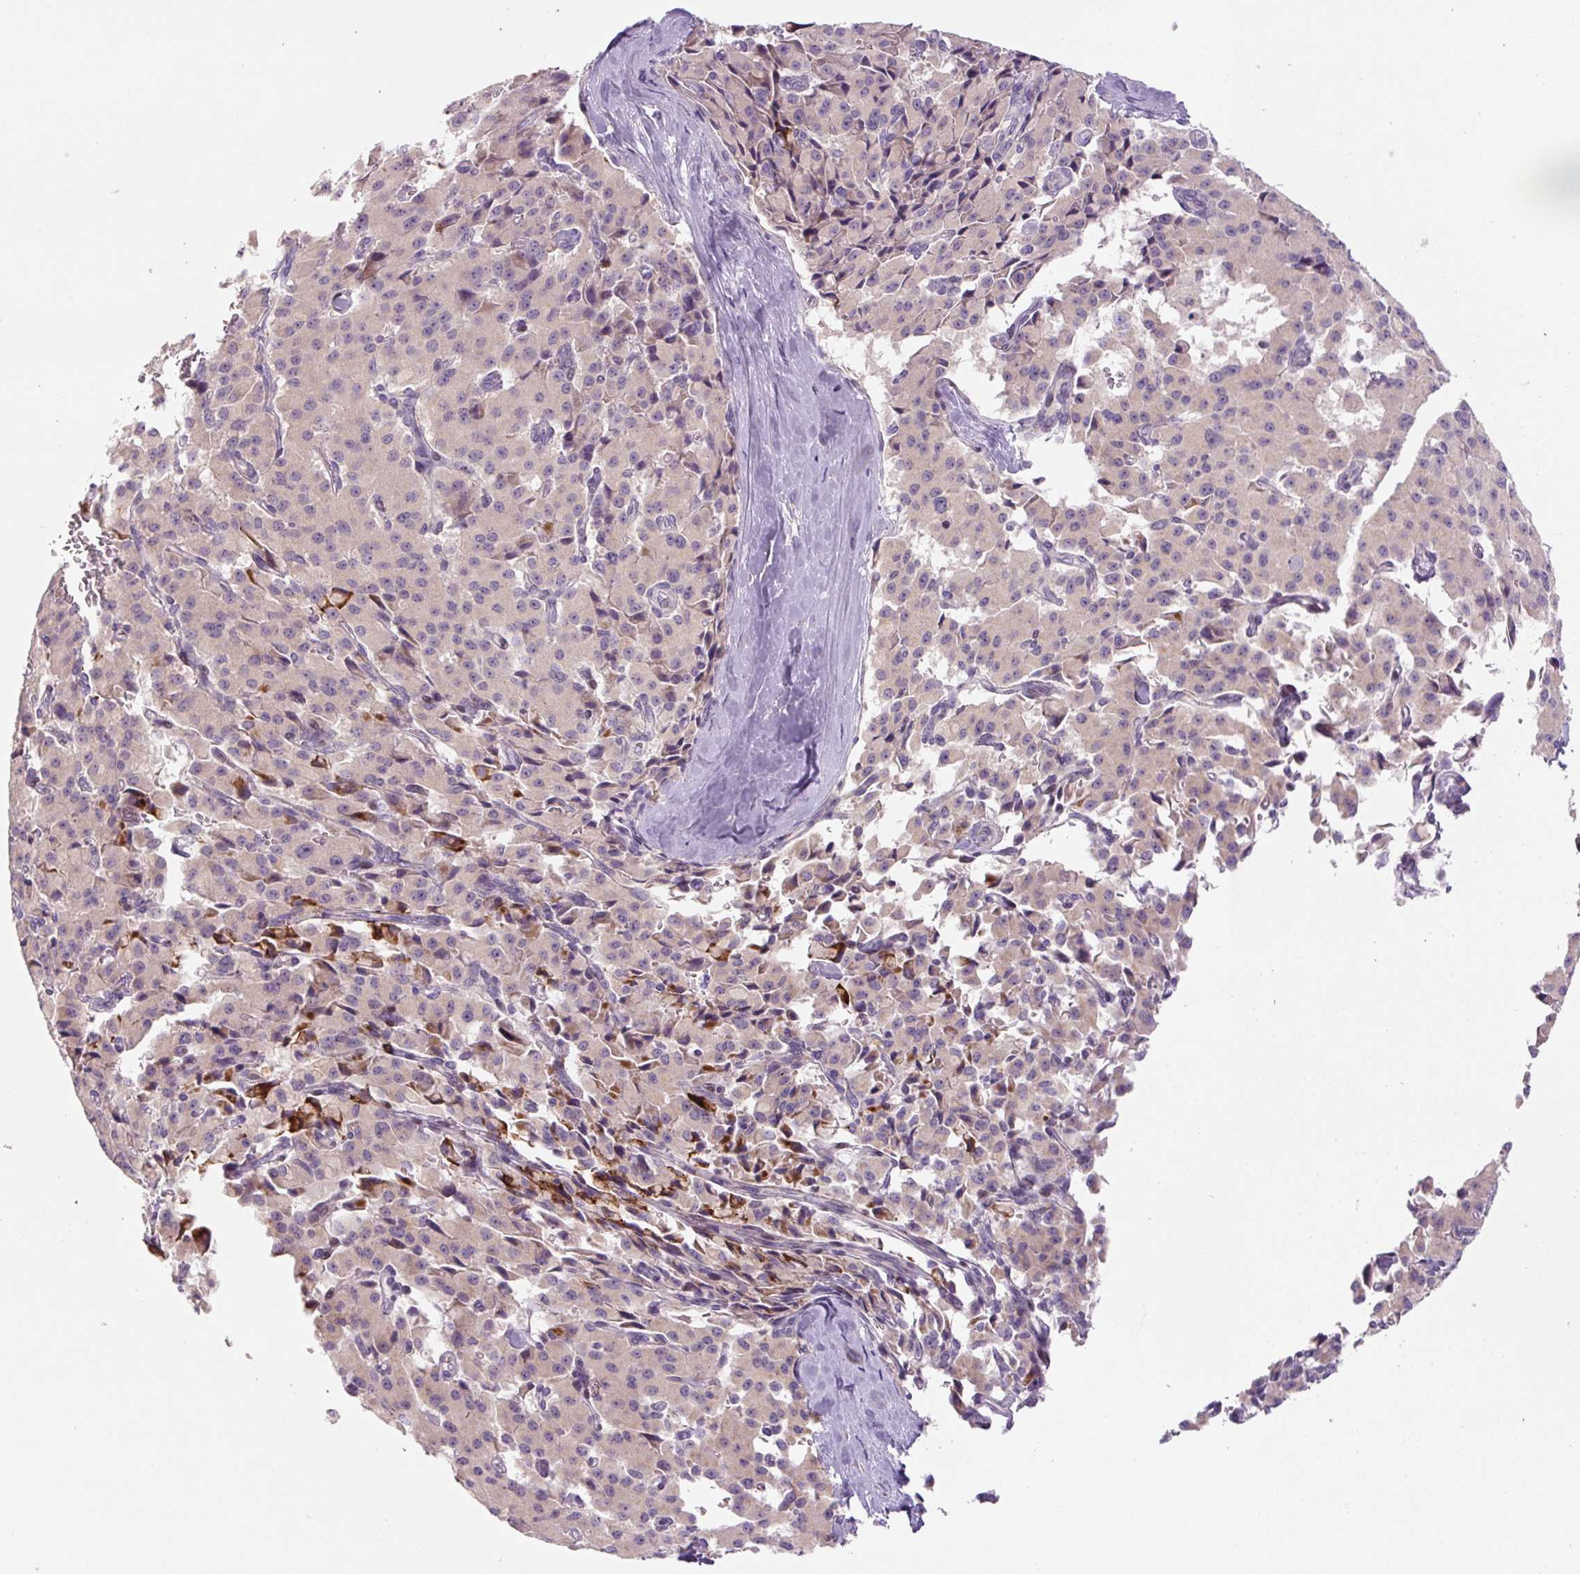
{"staining": {"intensity": "negative", "quantity": "none", "location": "none"}, "tissue": "pancreatic cancer", "cell_type": "Tumor cells", "image_type": "cancer", "snomed": [{"axis": "morphology", "description": "Adenocarcinoma, NOS"}, {"axis": "topography", "description": "Pancreas"}], "caption": "DAB (3,3'-diaminobenzidine) immunohistochemical staining of adenocarcinoma (pancreatic) displays no significant positivity in tumor cells.", "gene": "YIF1B", "patient": {"sex": "male", "age": 65}}